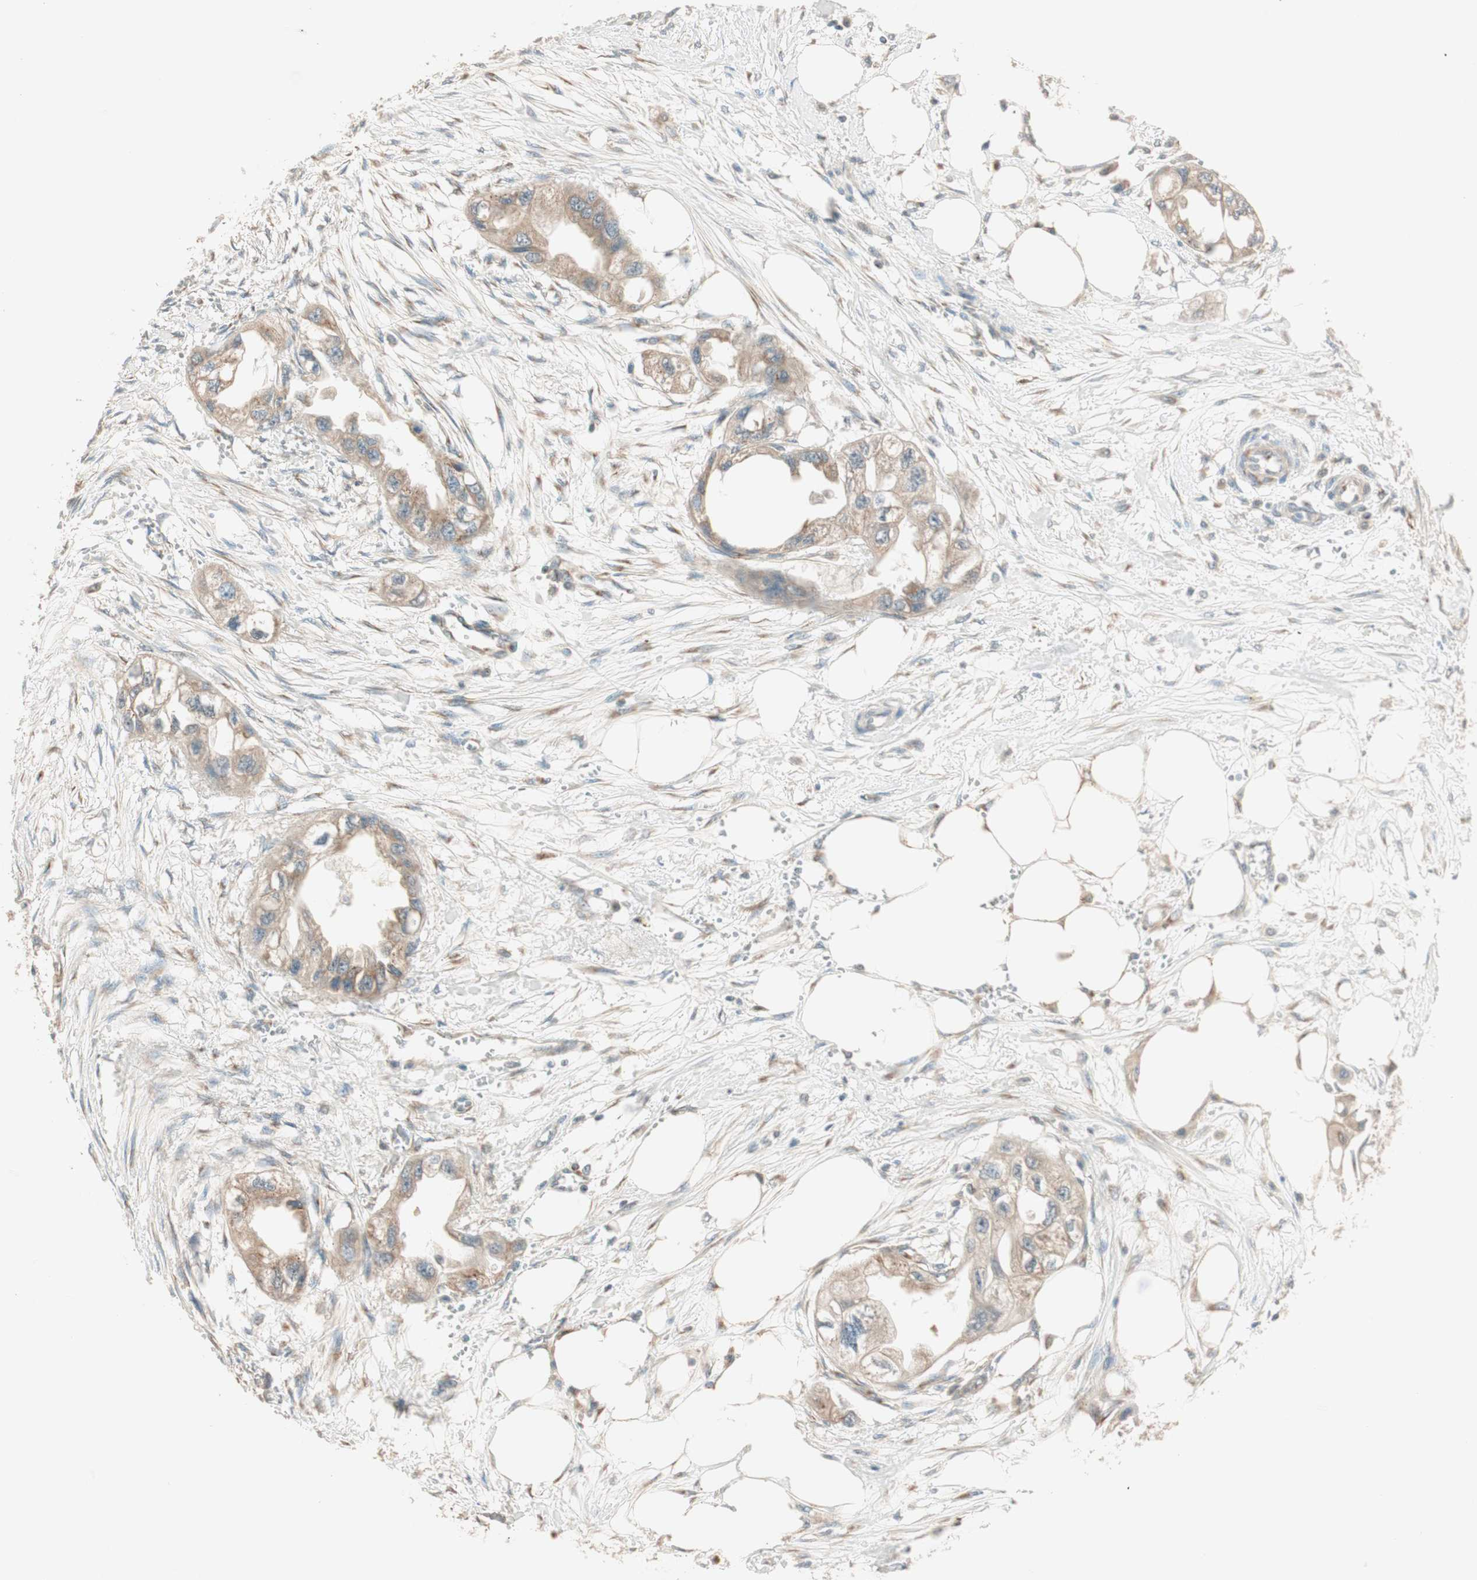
{"staining": {"intensity": "weak", "quantity": ">75%", "location": "cytoplasmic/membranous"}, "tissue": "endometrial cancer", "cell_type": "Tumor cells", "image_type": "cancer", "snomed": [{"axis": "morphology", "description": "Adenocarcinoma, NOS"}, {"axis": "topography", "description": "Endometrium"}], "caption": "Adenocarcinoma (endometrial) stained for a protein (brown) displays weak cytoplasmic/membranous positive staining in about >75% of tumor cells.", "gene": "SEC16A", "patient": {"sex": "female", "age": 67}}